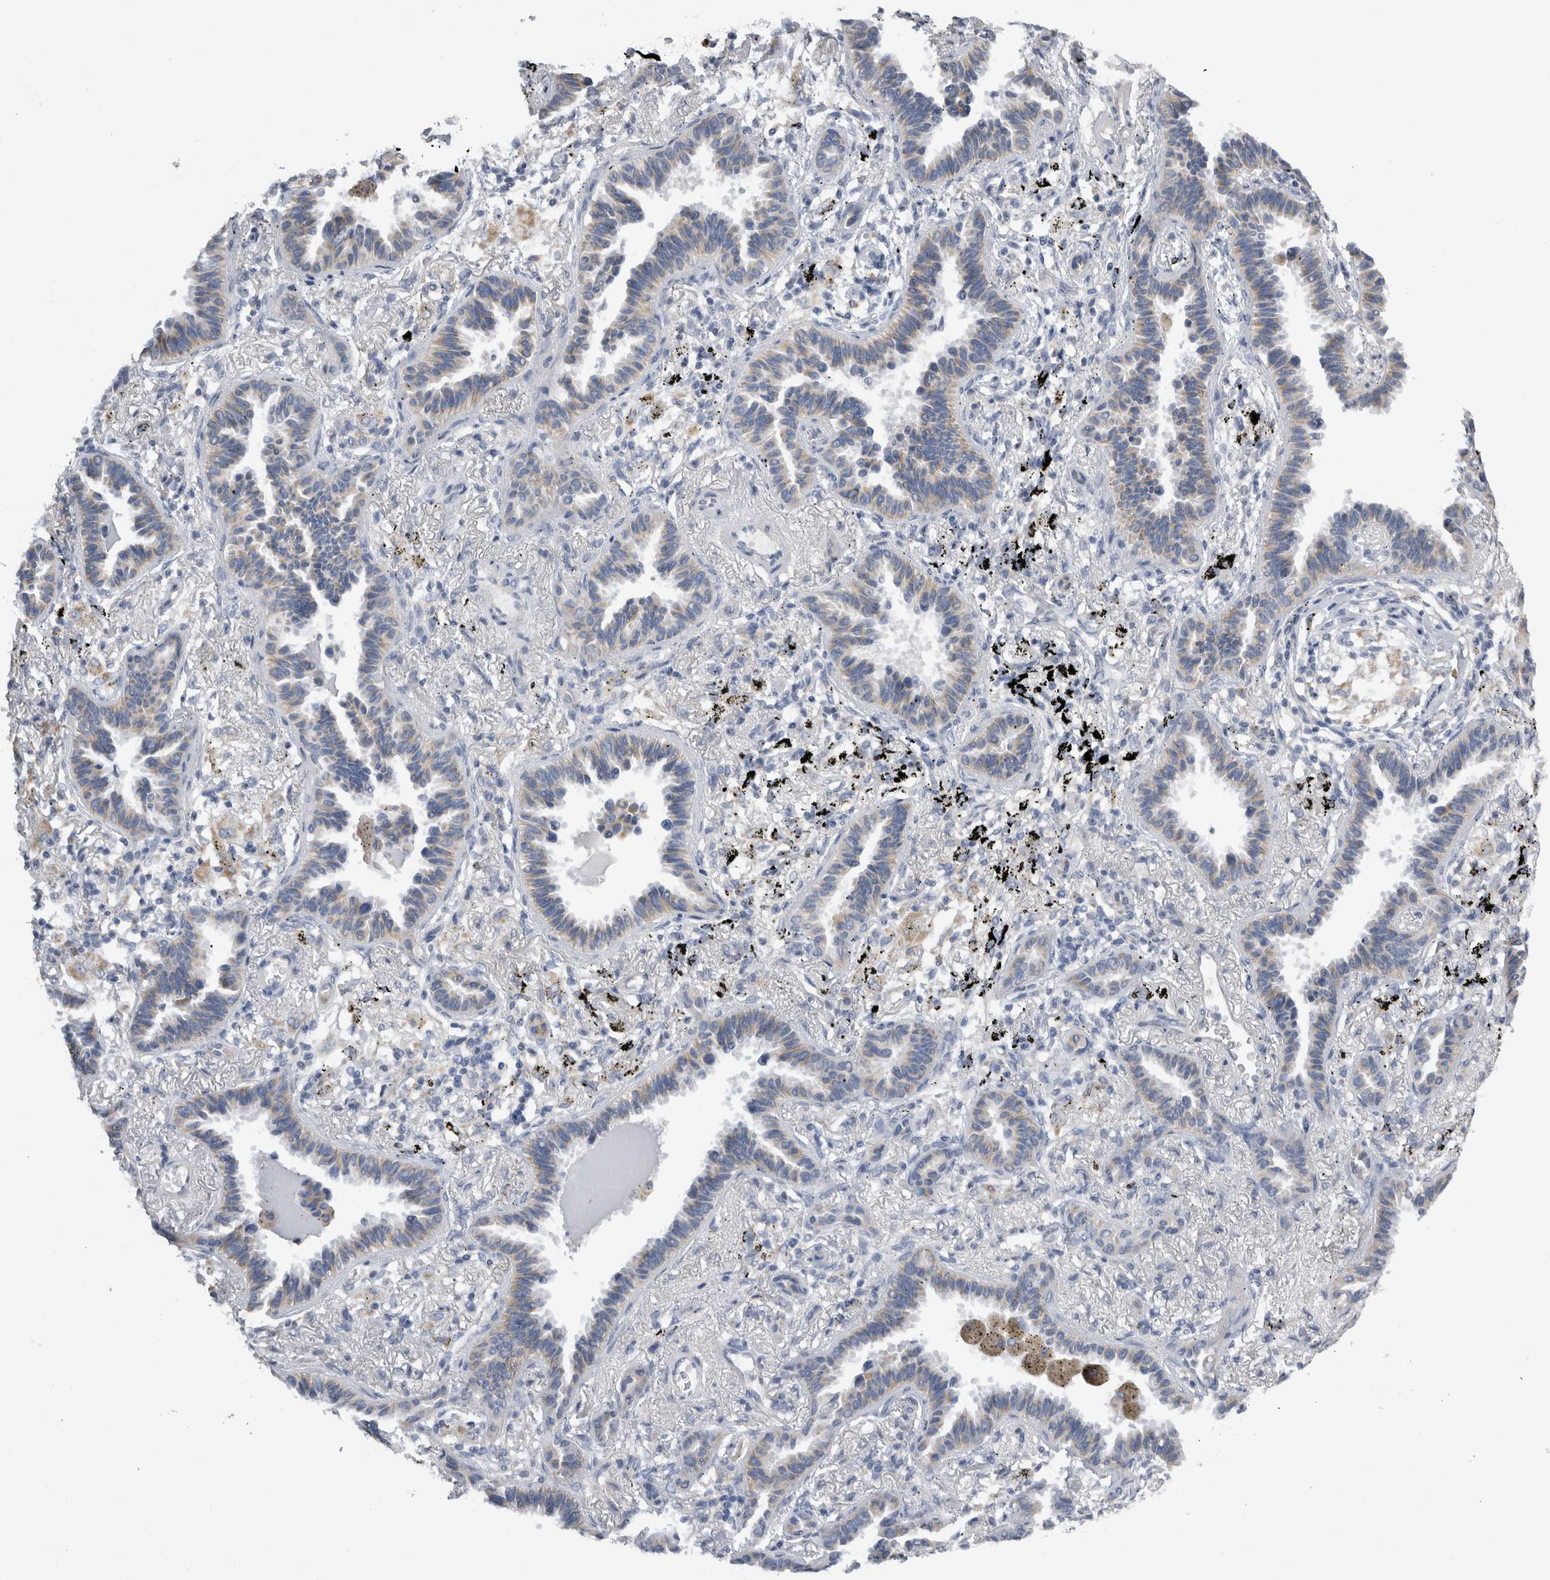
{"staining": {"intensity": "weak", "quantity": "25%-75%", "location": "cytoplasmic/membranous"}, "tissue": "lung cancer", "cell_type": "Tumor cells", "image_type": "cancer", "snomed": [{"axis": "morphology", "description": "Adenocarcinoma, NOS"}, {"axis": "topography", "description": "Lung"}], "caption": "IHC (DAB (3,3'-diaminobenzidine)) staining of lung cancer exhibits weak cytoplasmic/membranous protein staining in approximately 25%-75% of tumor cells. Nuclei are stained in blue.", "gene": "DHRS4", "patient": {"sex": "male", "age": 59}}